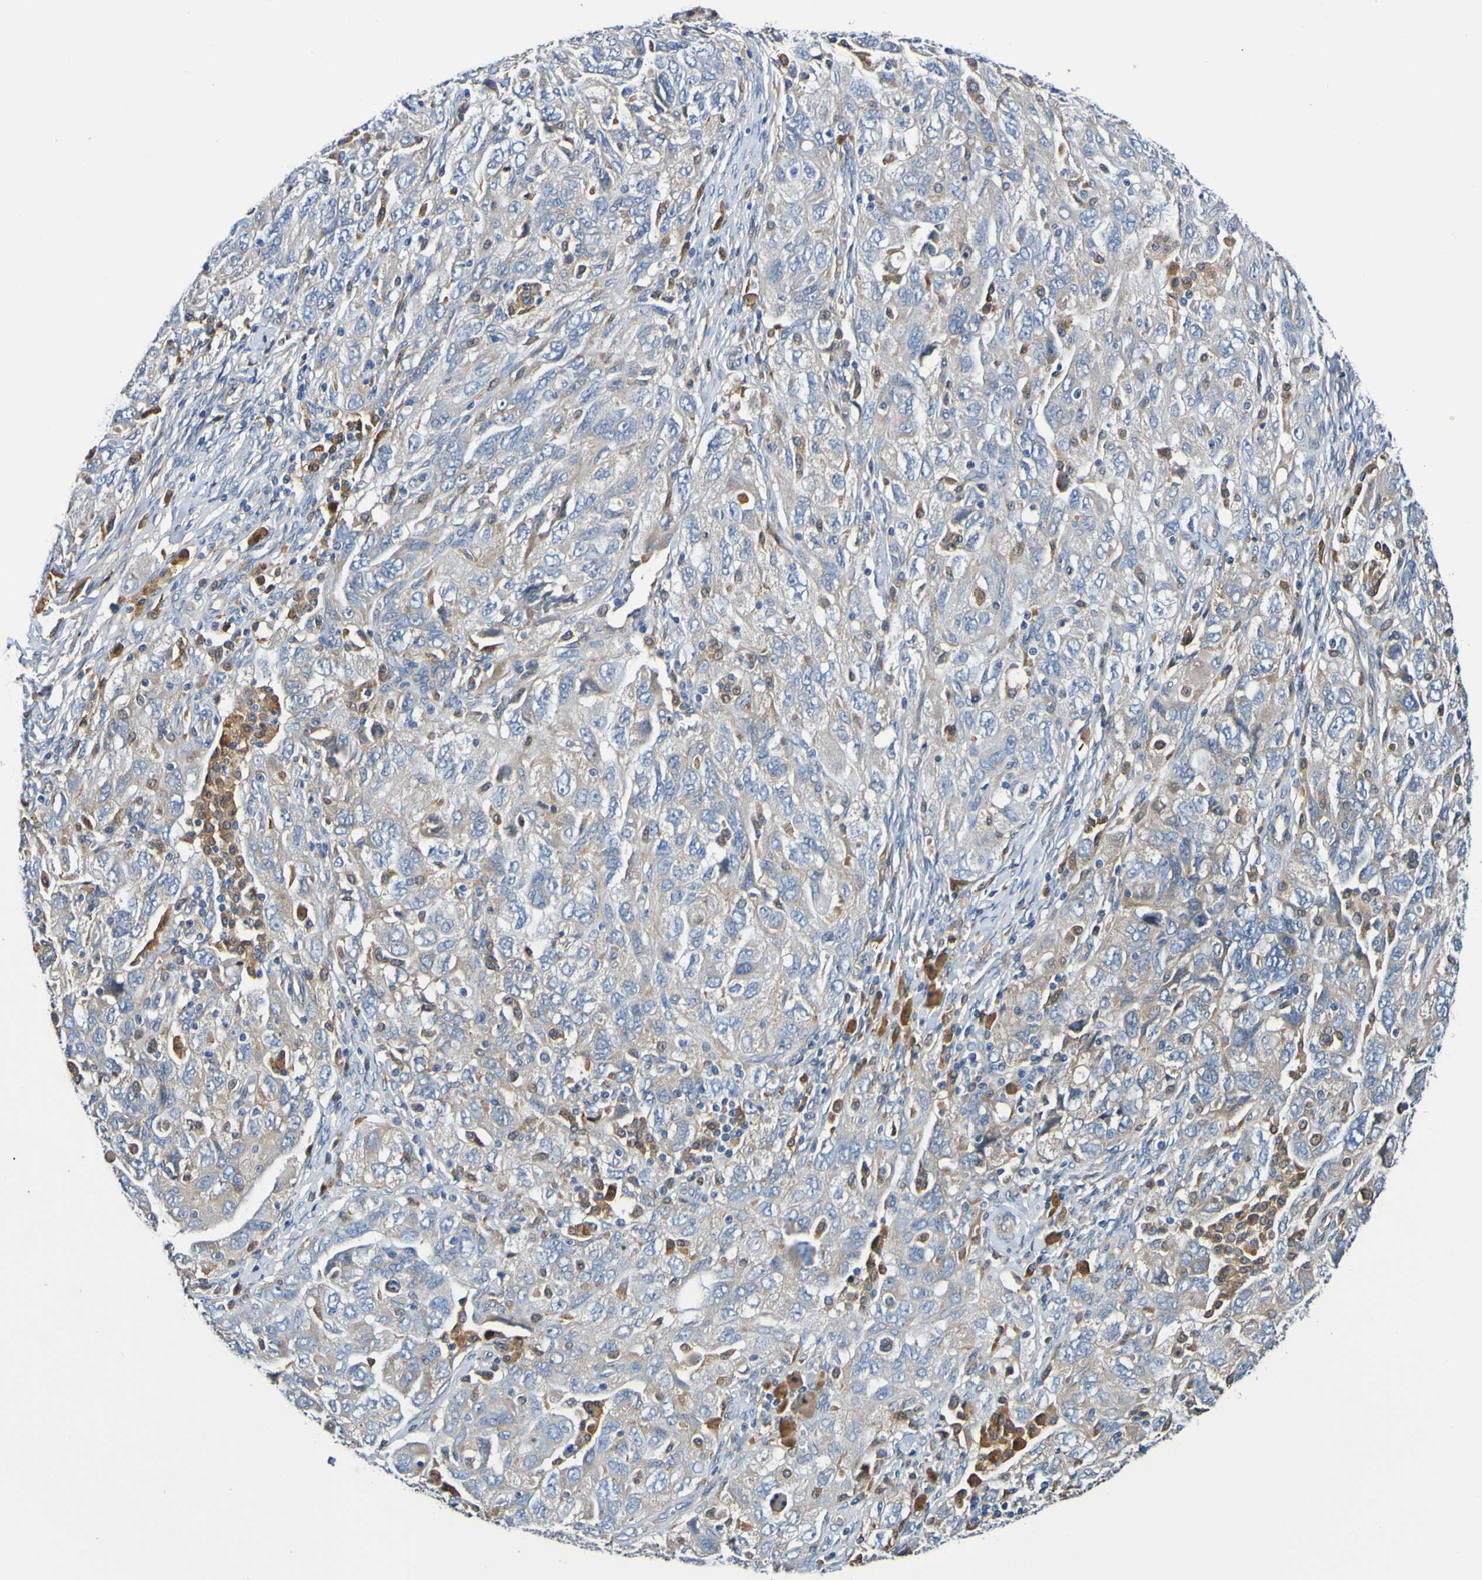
{"staining": {"intensity": "weak", "quantity": ">75%", "location": "cytoplasmic/membranous"}, "tissue": "ovarian cancer", "cell_type": "Tumor cells", "image_type": "cancer", "snomed": [{"axis": "morphology", "description": "Carcinoma, NOS"}, {"axis": "morphology", "description": "Cystadenocarcinoma, serous, NOS"}, {"axis": "topography", "description": "Ovary"}], "caption": "Protein expression analysis of human carcinoma (ovarian) reveals weak cytoplasmic/membranous positivity in approximately >75% of tumor cells. (Brightfield microscopy of DAB IHC at high magnification).", "gene": "METAP2", "patient": {"sex": "female", "age": 69}}